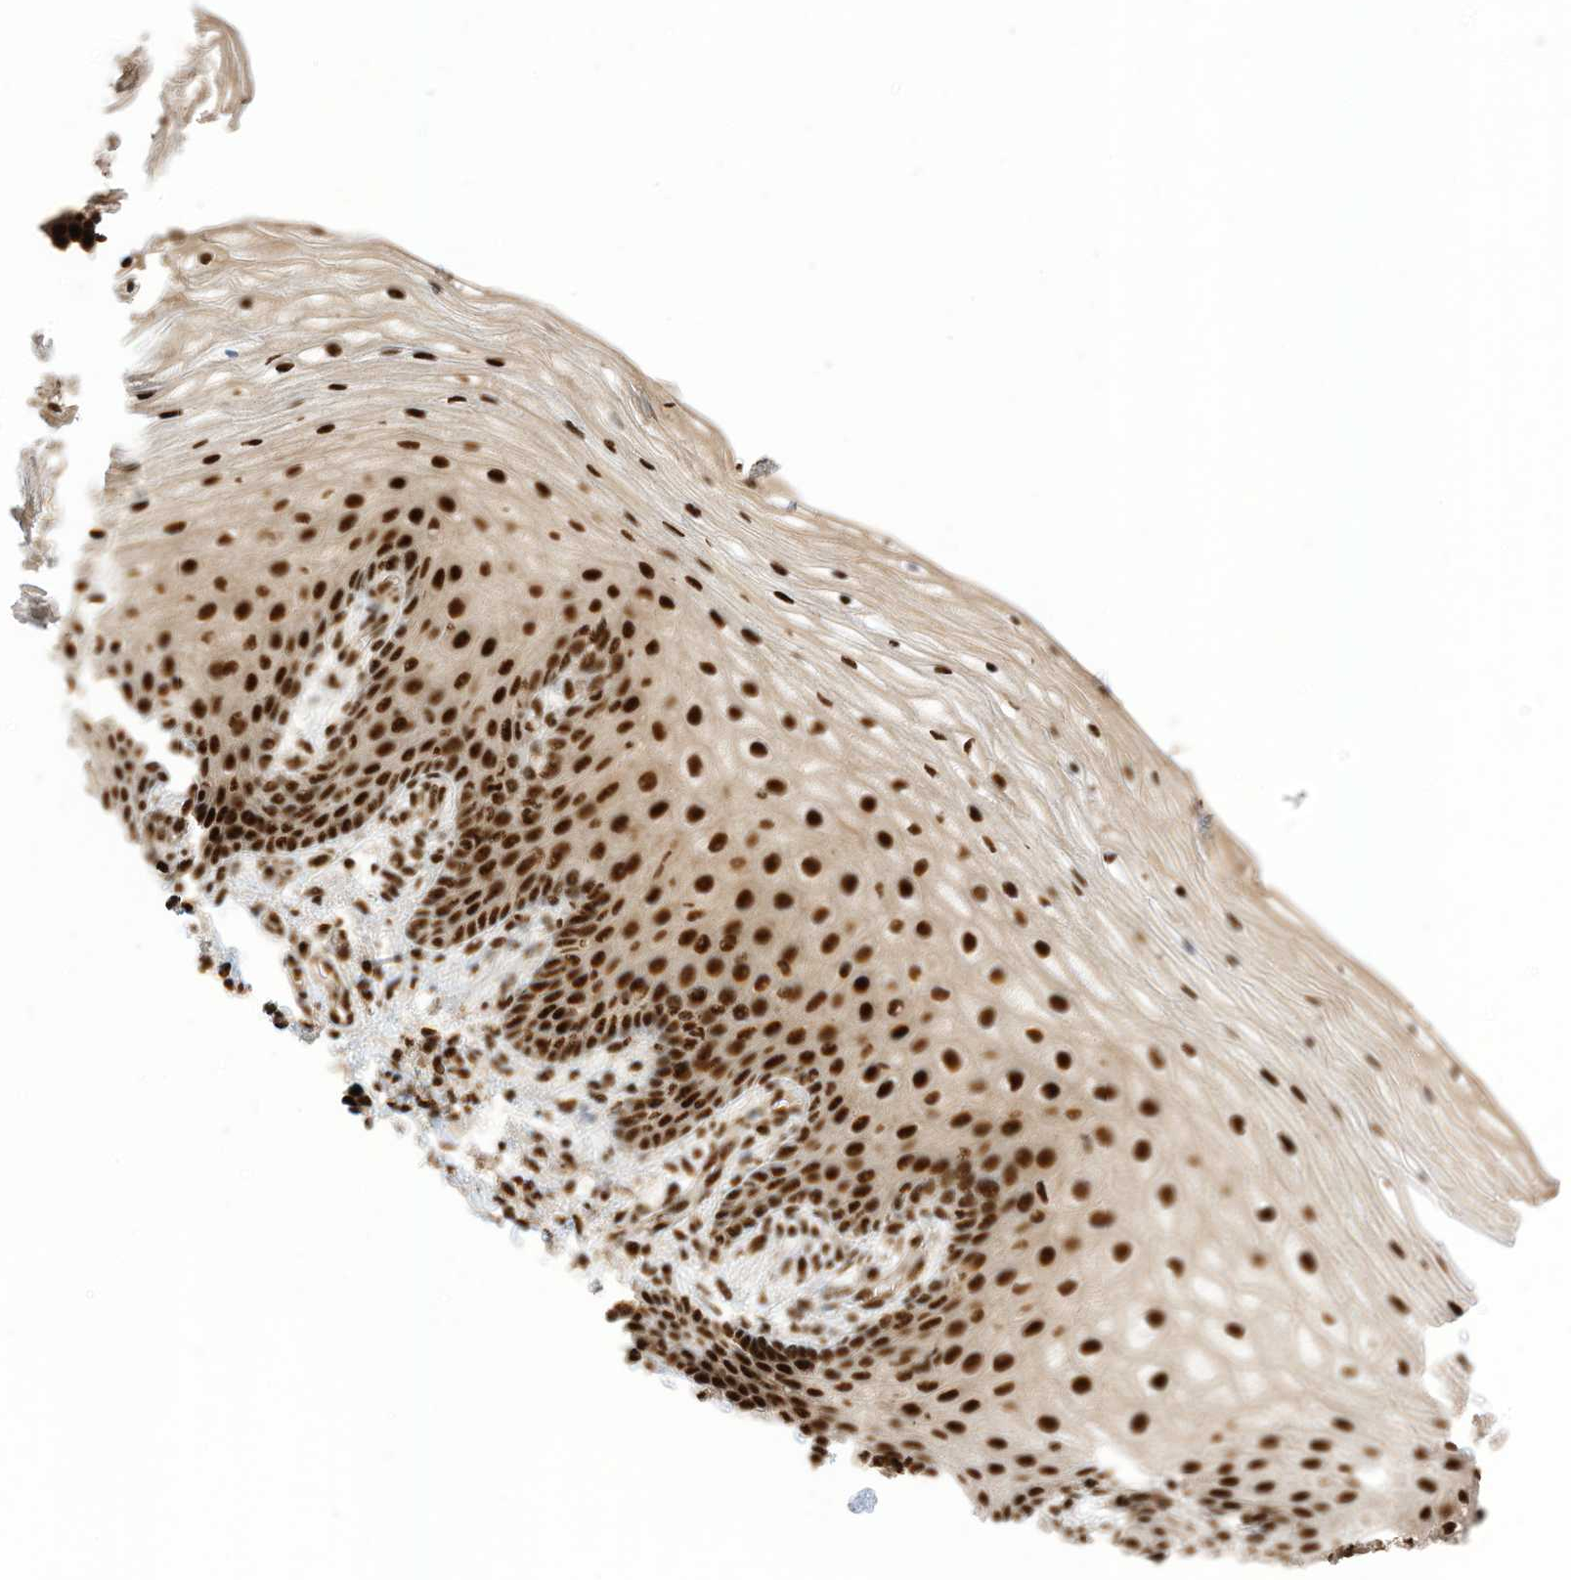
{"staining": {"intensity": "strong", "quantity": ">75%", "location": "nuclear"}, "tissue": "vagina", "cell_type": "Squamous epithelial cells", "image_type": "normal", "snomed": [{"axis": "morphology", "description": "Normal tissue, NOS"}, {"axis": "topography", "description": "Vagina"}], "caption": "An image of human vagina stained for a protein shows strong nuclear brown staining in squamous epithelial cells. (DAB (3,3'-diaminobenzidine) IHC, brown staining for protein, blue staining for nuclei).", "gene": "SF3A3", "patient": {"sex": "female", "age": 60}}